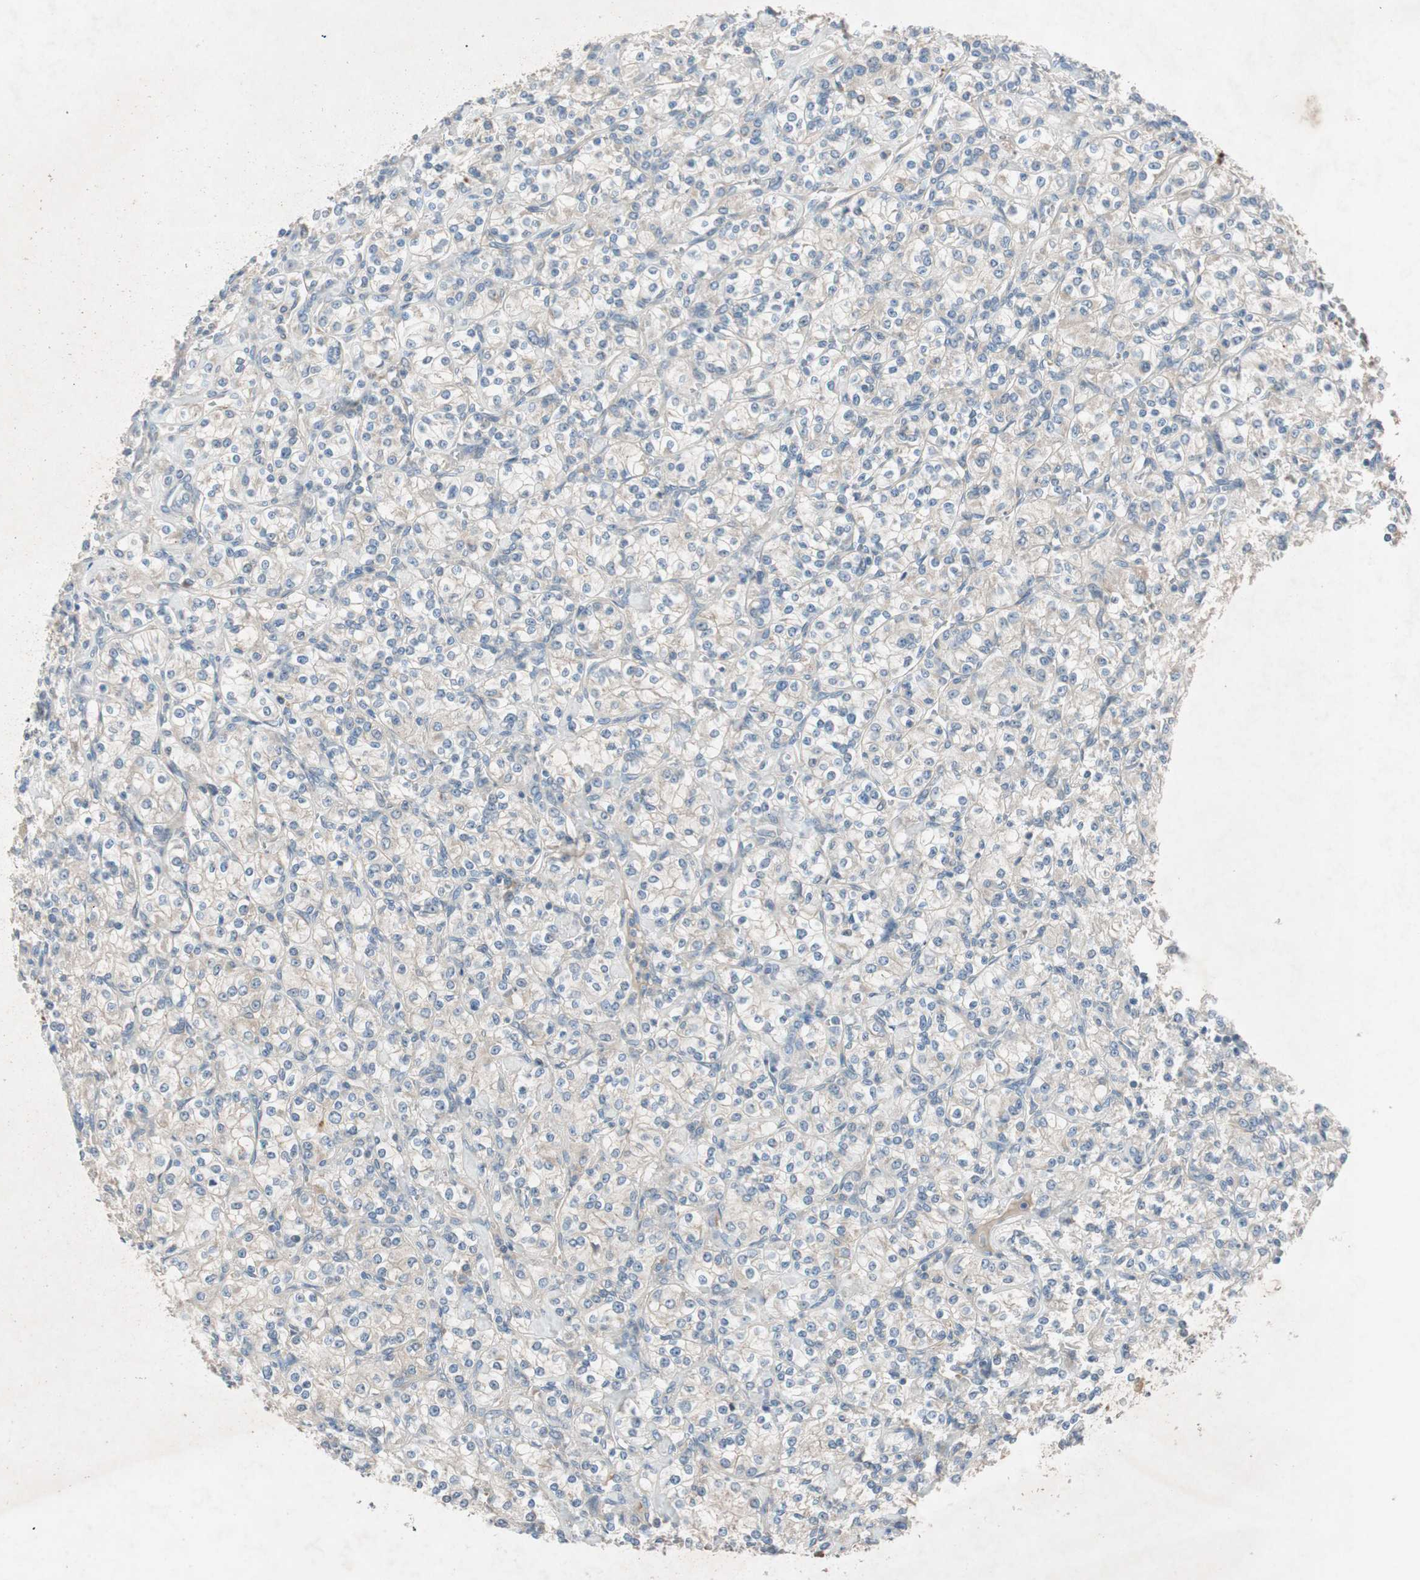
{"staining": {"intensity": "weak", "quantity": "25%-75%", "location": "cytoplasmic/membranous"}, "tissue": "renal cancer", "cell_type": "Tumor cells", "image_type": "cancer", "snomed": [{"axis": "morphology", "description": "Adenocarcinoma, NOS"}, {"axis": "topography", "description": "Kidney"}], "caption": "Protein positivity by IHC displays weak cytoplasmic/membranous positivity in approximately 25%-75% of tumor cells in adenocarcinoma (renal).", "gene": "APOO", "patient": {"sex": "male", "age": 77}}